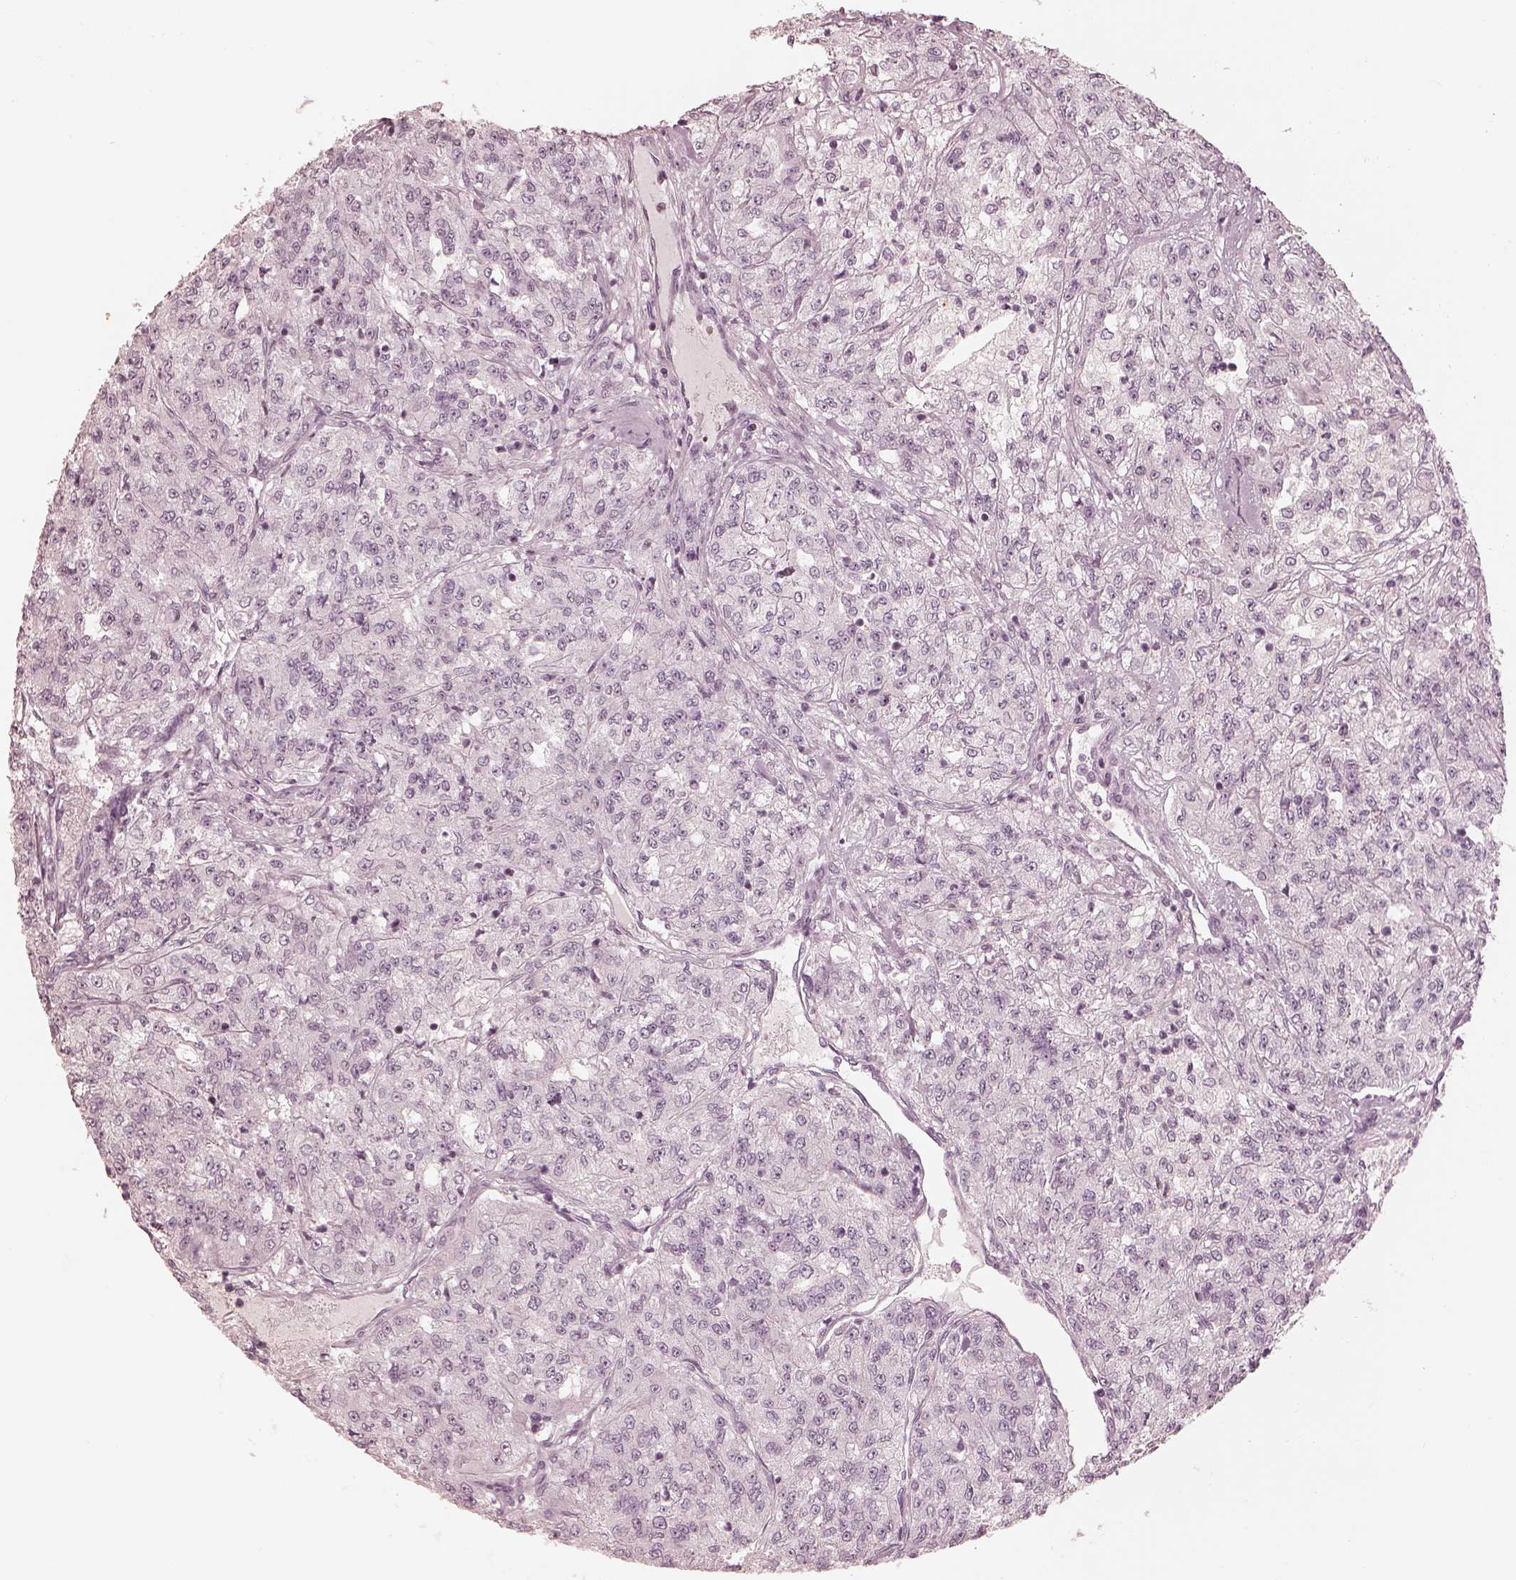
{"staining": {"intensity": "negative", "quantity": "none", "location": "none"}, "tissue": "renal cancer", "cell_type": "Tumor cells", "image_type": "cancer", "snomed": [{"axis": "morphology", "description": "Adenocarcinoma, NOS"}, {"axis": "topography", "description": "Kidney"}], "caption": "DAB (3,3'-diaminobenzidine) immunohistochemical staining of adenocarcinoma (renal) displays no significant positivity in tumor cells.", "gene": "ADRB3", "patient": {"sex": "female", "age": 63}}